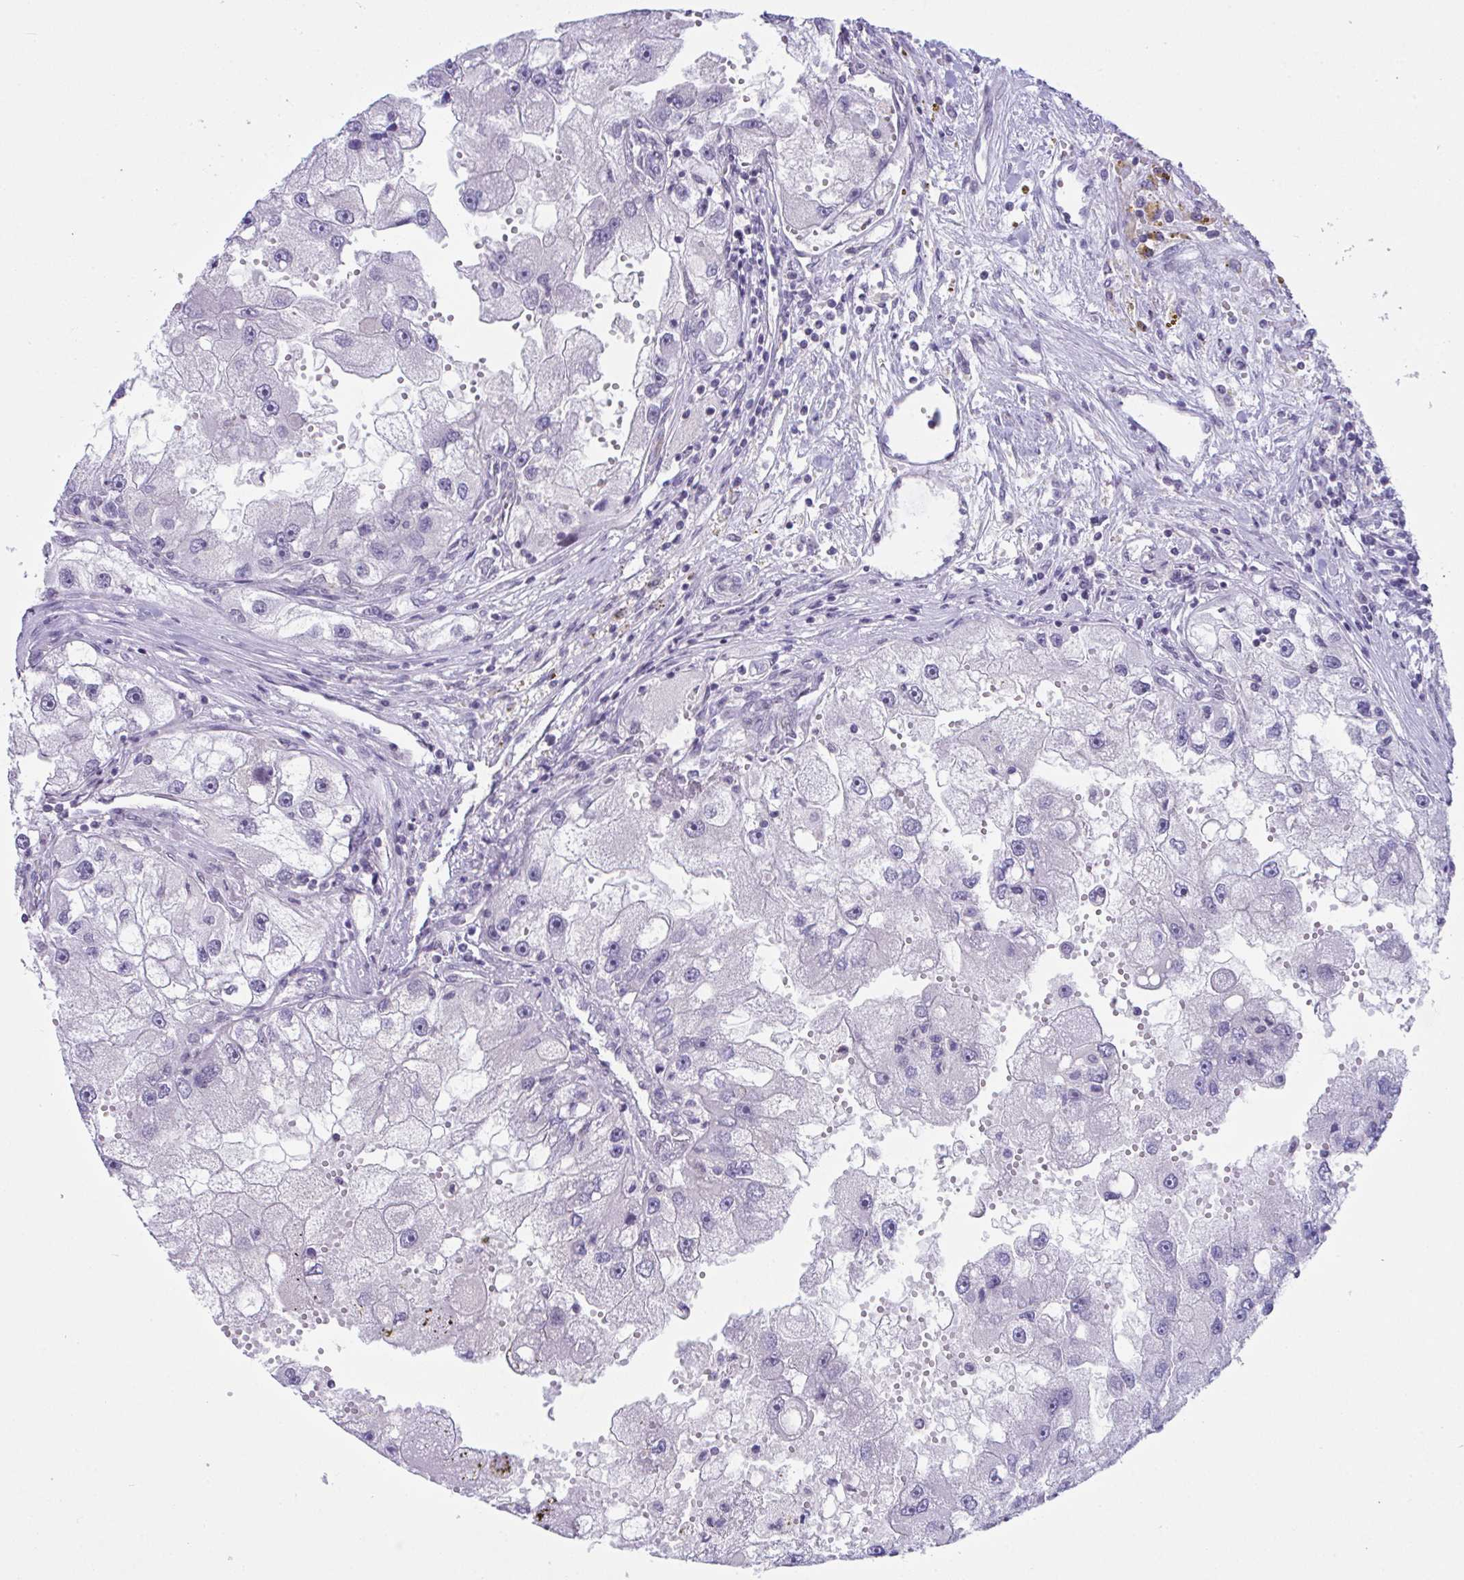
{"staining": {"intensity": "negative", "quantity": "none", "location": "none"}, "tissue": "renal cancer", "cell_type": "Tumor cells", "image_type": "cancer", "snomed": [{"axis": "morphology", "description": "Adenocarcinoma, NOS"}, {"axis": "topography", "description": "Kidney"}], "caption": "Renal adenocarcinoma stained for a protein using immunohistochemistry (IHC) demonstrates no positivity tumor cells.", "gene": "ATP6V0D2", "patient": {"sex": "male", "age": 63}}